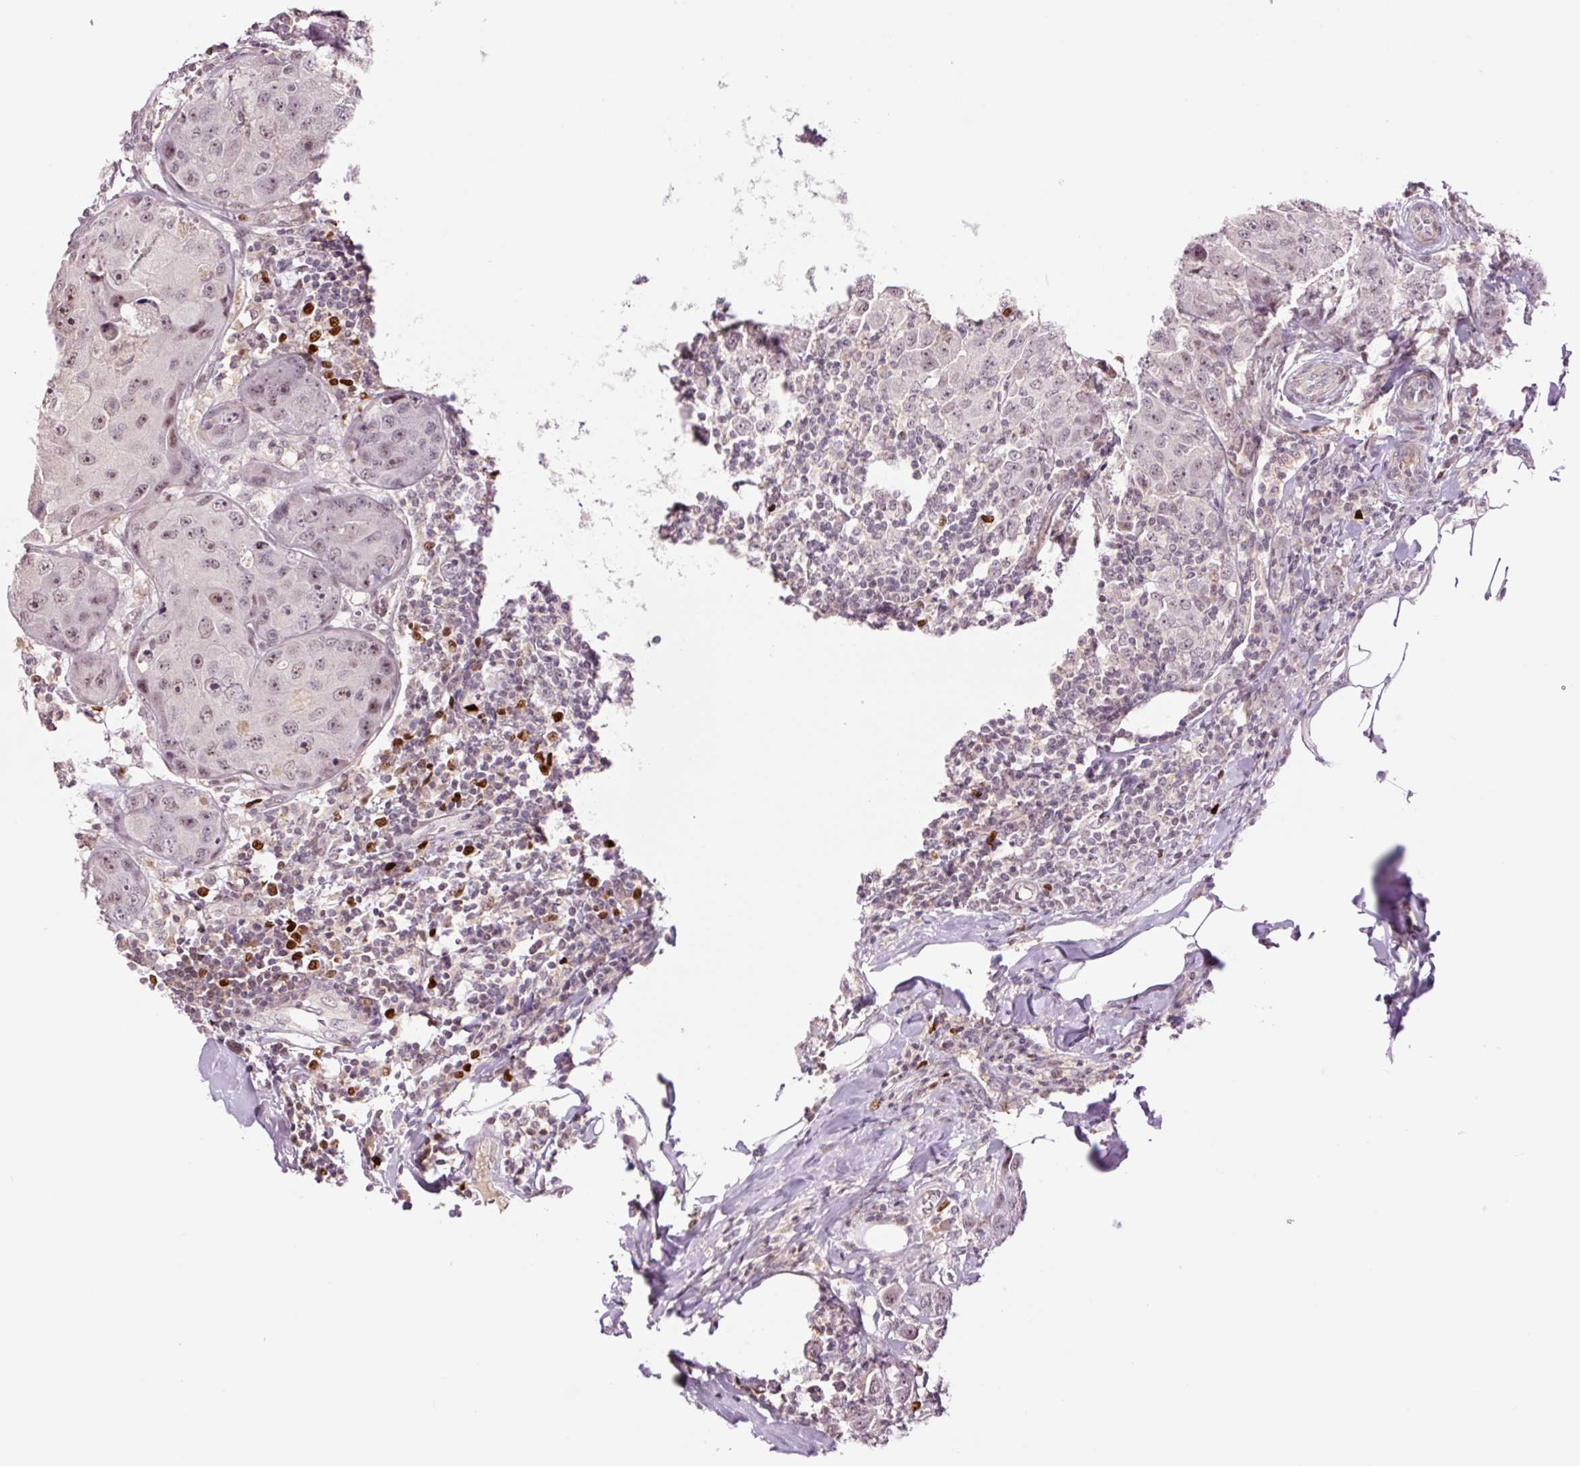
{"staining": {"intensity": "weak", "quantity": "25%-75%", "location": "nuclear"}, "tissue": "breast cancer", "cell_type": "Tumor cells", "image_type": "cancer", "snomed": [{"axis": "morphology", "description": "Duct carcinoma"}, {"axis": "topography", "description": "Breast"}], "caption": "Breast cancer stained with DAB IHC exhibits low levels of weak nuclear positivity in about 25%-75% of tumor cells.", "gene": "DPPA4", "patient": {"sex": "female", "age": 43}}